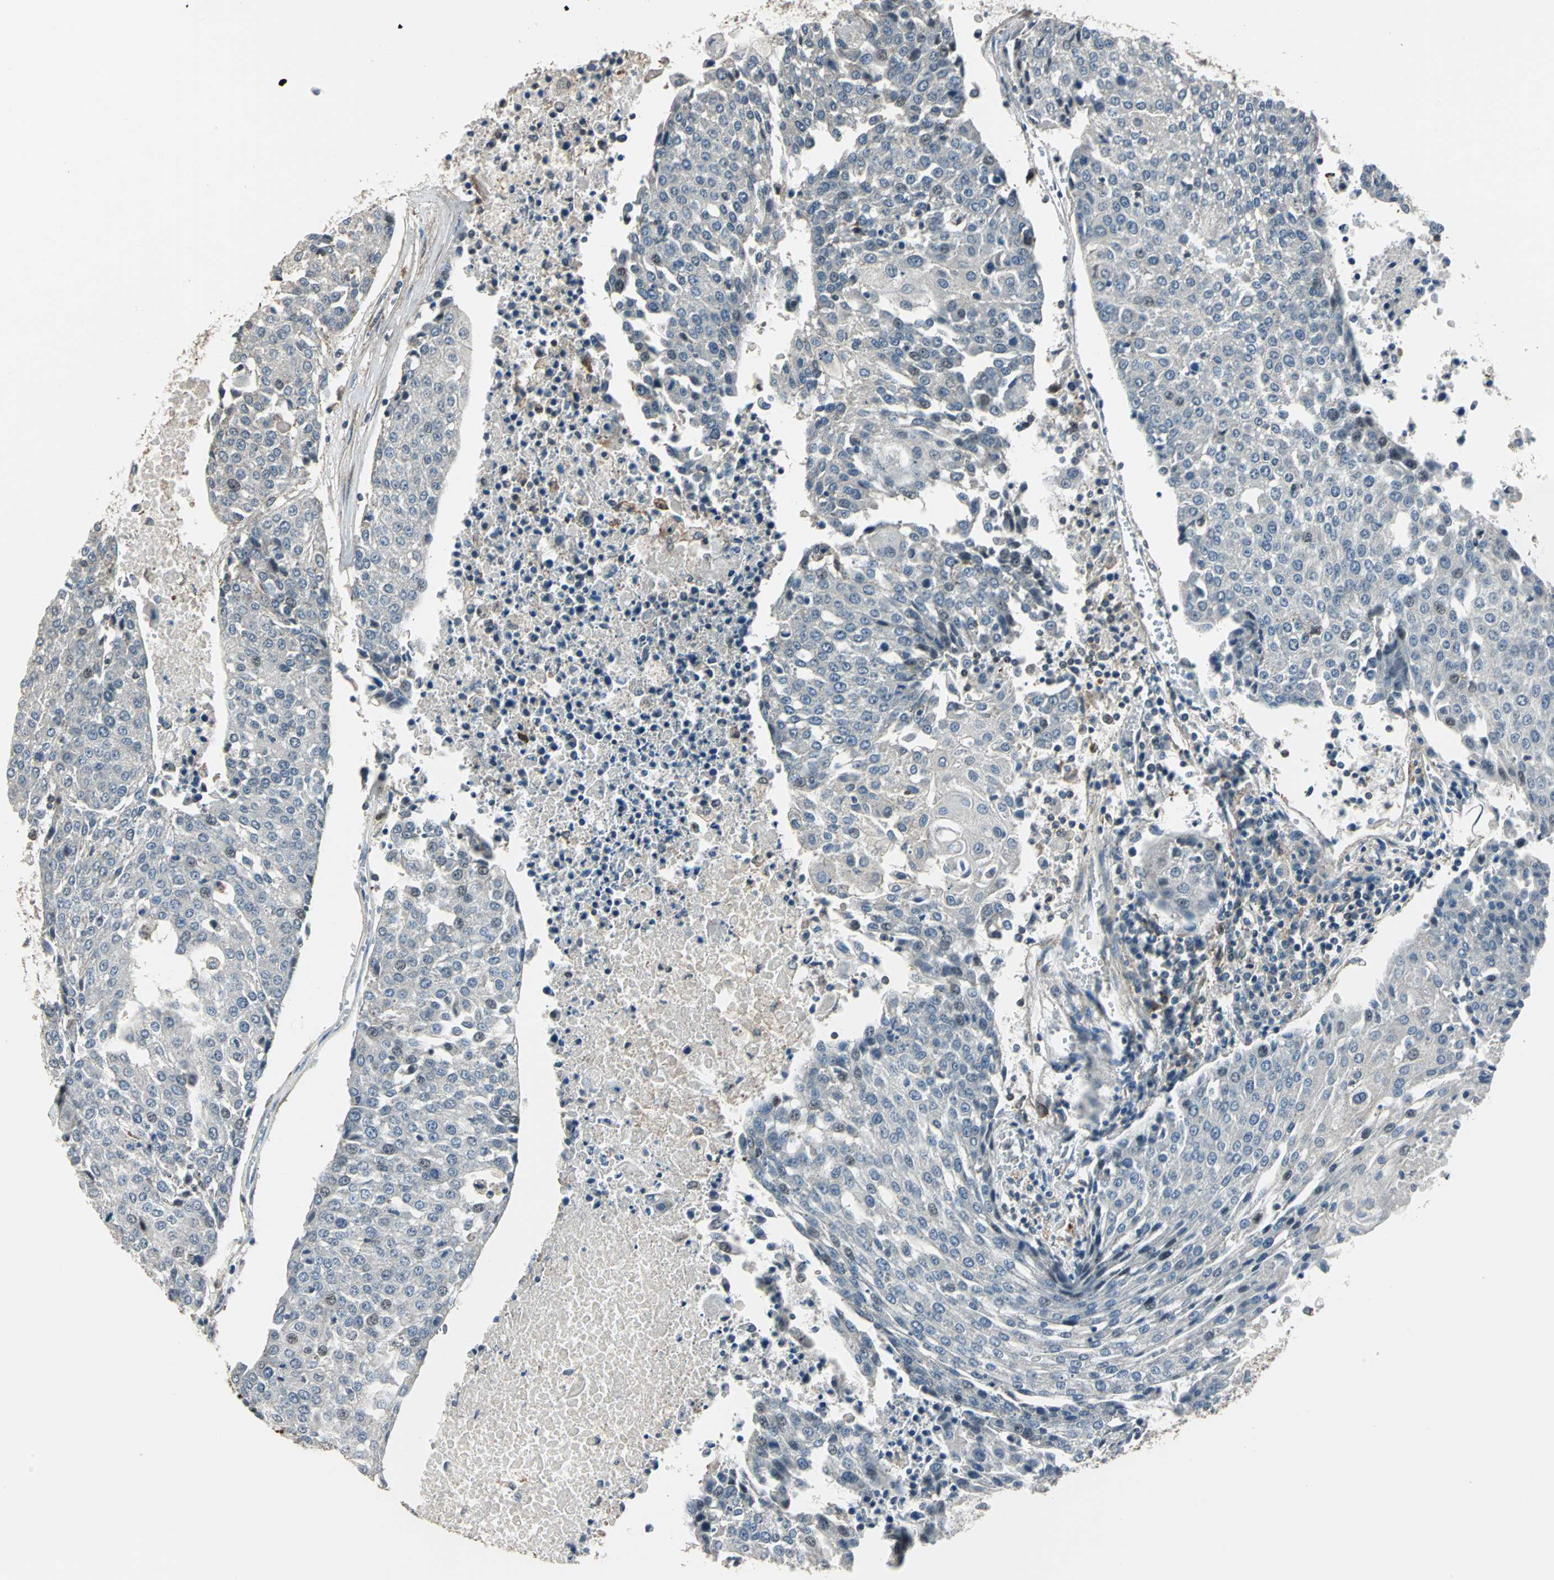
{"staining": {"intensity": "negative", "quantity": "none", "location": "none"}, "tissue": "urothelial cancer", "cell_type": "Tumor cells", "image_type": "cancer", "snomed": [{"axis": "morphology", "description": "Urothelial carcinoma, High grade"}, {"axis": "topography", "description": "Urinary bladder"}], "caption": "High power microscopy image of an immunohistochemistry (IHC) micrograph of urothelial cancer, revealing no significant staining in tumor cells.", "gene": "DNAJB4", "patient": {"sex": "female", "age": 85}}